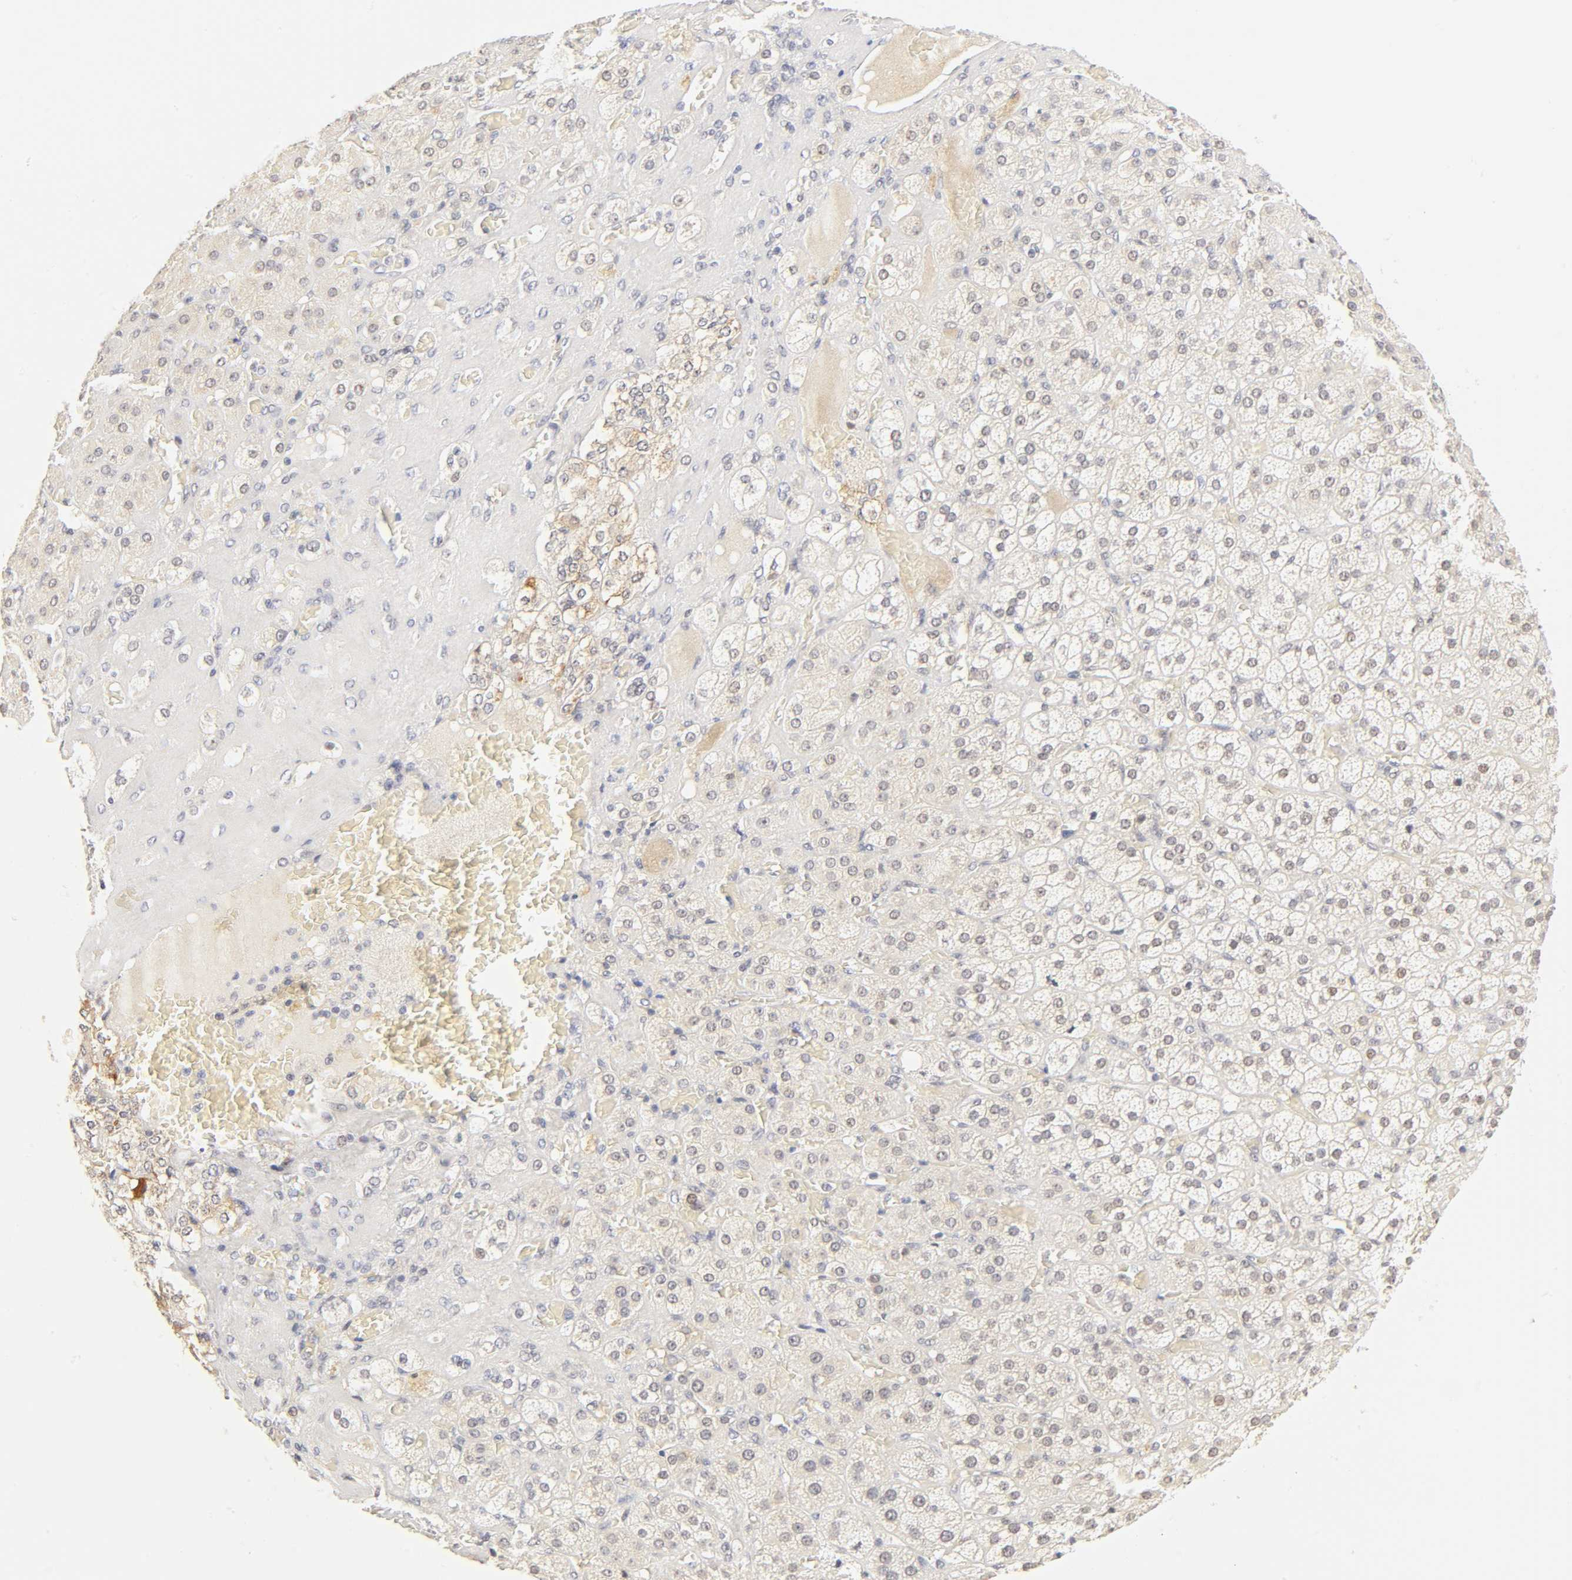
{"staining": {"intensity": "moderate", "quantity": ">75%", "location": "nuclear"}, "tissue": "adrenal gland", "cell_type": "Glandular cells", "image_type": "normal", "snomed": [{"axis": "morphology", "description": "Normal tissue, NOS"}, {"axis": "topography", "description": "Adrenal gland"}], "caption": "High-power microscopy captured an immunohistochemistry (IHC) micrograph of normal adrenal gland, revealing moderate nuclear expression in approximately >75% of glandular cells. The staining was performed using DAB (3,3'-diaminobenzidine), with brown indicating positive protein expression. Nuclei are stained blue with hematoxylin.", "gene": "MNAT1", "patient": {"sex": "female", "age": 71}}